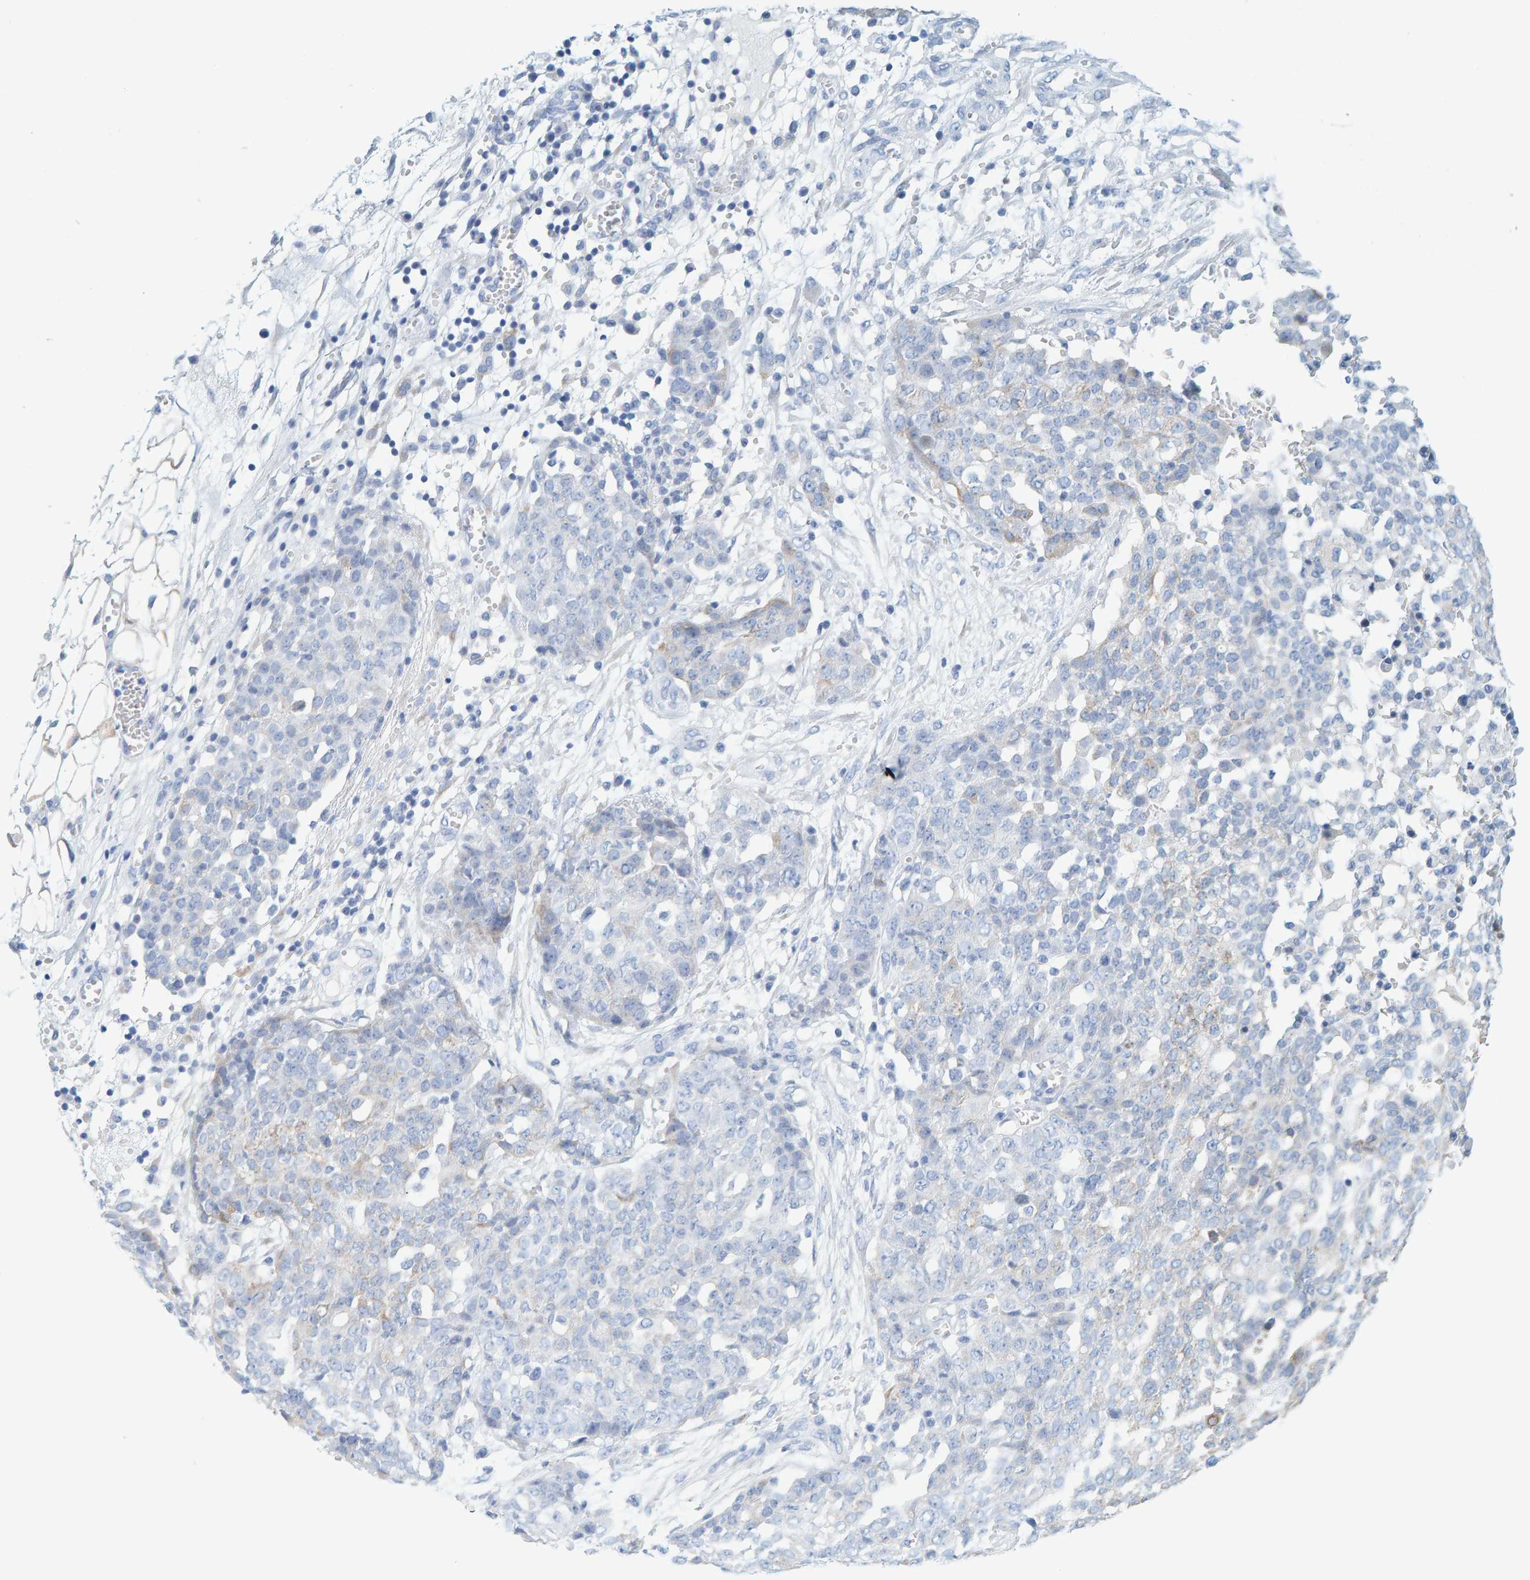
{"staining": {"intensity": "weak", "quantity": "<25%", "location": "cytoplasmic/membranous"}, "tissue": "ovarian cancer", "cell_type": "Tumor cells", "image_type": "cancer", "snomed": [{"axis": "morphology", "description": "Cystadenocarcinoma, serous, NOS"}, {"axis": "topography", "description": "Soft tissue"}, {"axis": "topography", "description": "Ovary"}], "caption": "There is no significant positivity in tumor cells of ovarian cancer.", "gene": "KLHL11", "patient": {"sex": "female", "age": 57}}